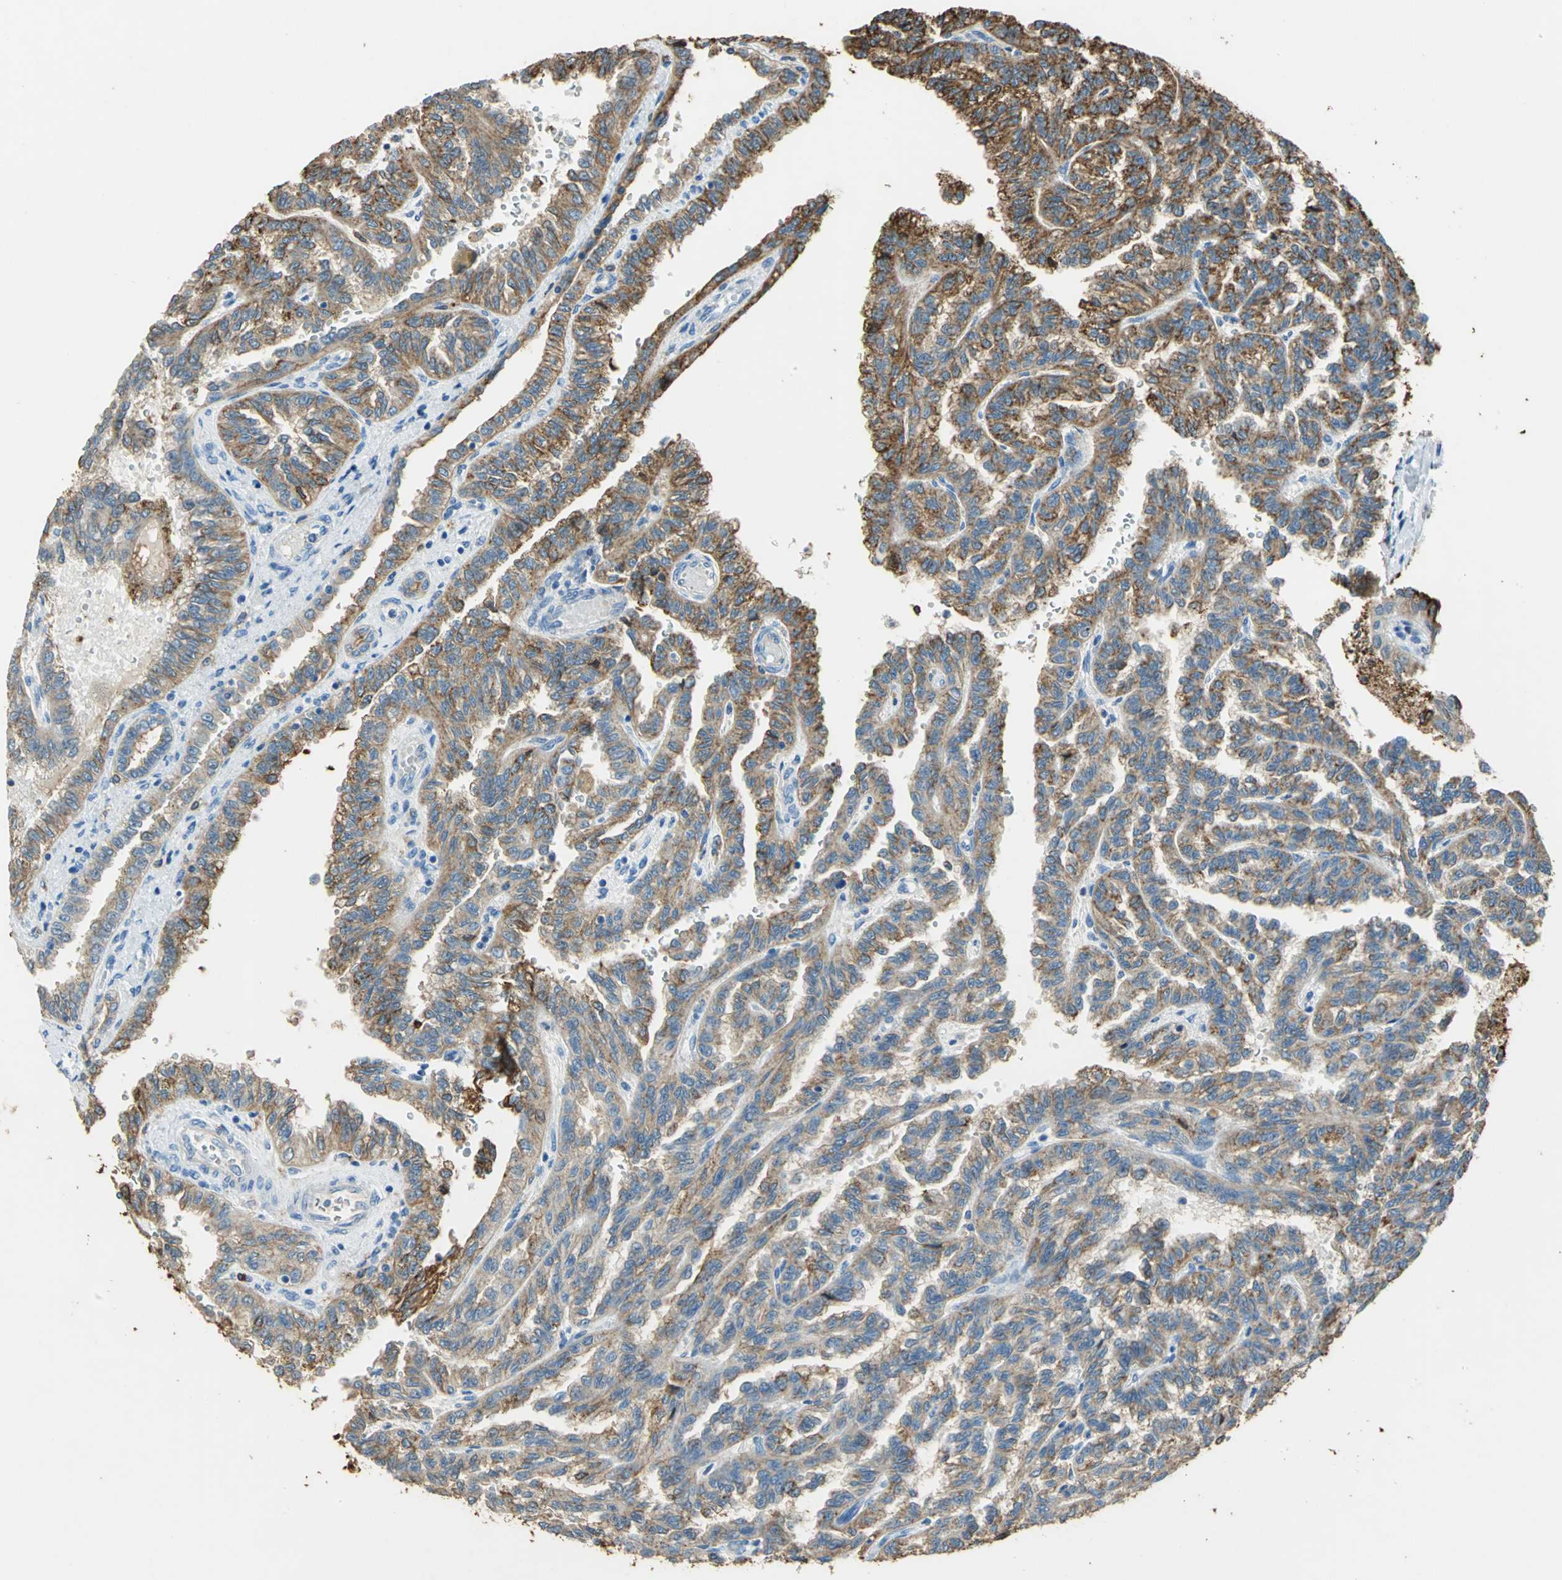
{"staining": {"intensity": "moderate", "quantity": ">75%", "location": "cytoplasmic/membranous"}, "tissue": "renal cancer", "cell_type": "Tumor cells", "image_type": "cancer", "snomed": [{"axis": "morphology", "description": "Inflammation, NOS"}, {"axis": "morphology", "description": "Adenocarcinoma, NOS"}, {"axis": "topography", "description": "Kidney"}], "caption": "This is an image of immunohistochemistry staining of adenocarcinoma (renal), which shows moderate expression in the cytoplasmic/membranous of tumor cells.", "gene": "ANXA4", "patient": {"sex": "male", "age": 68}}